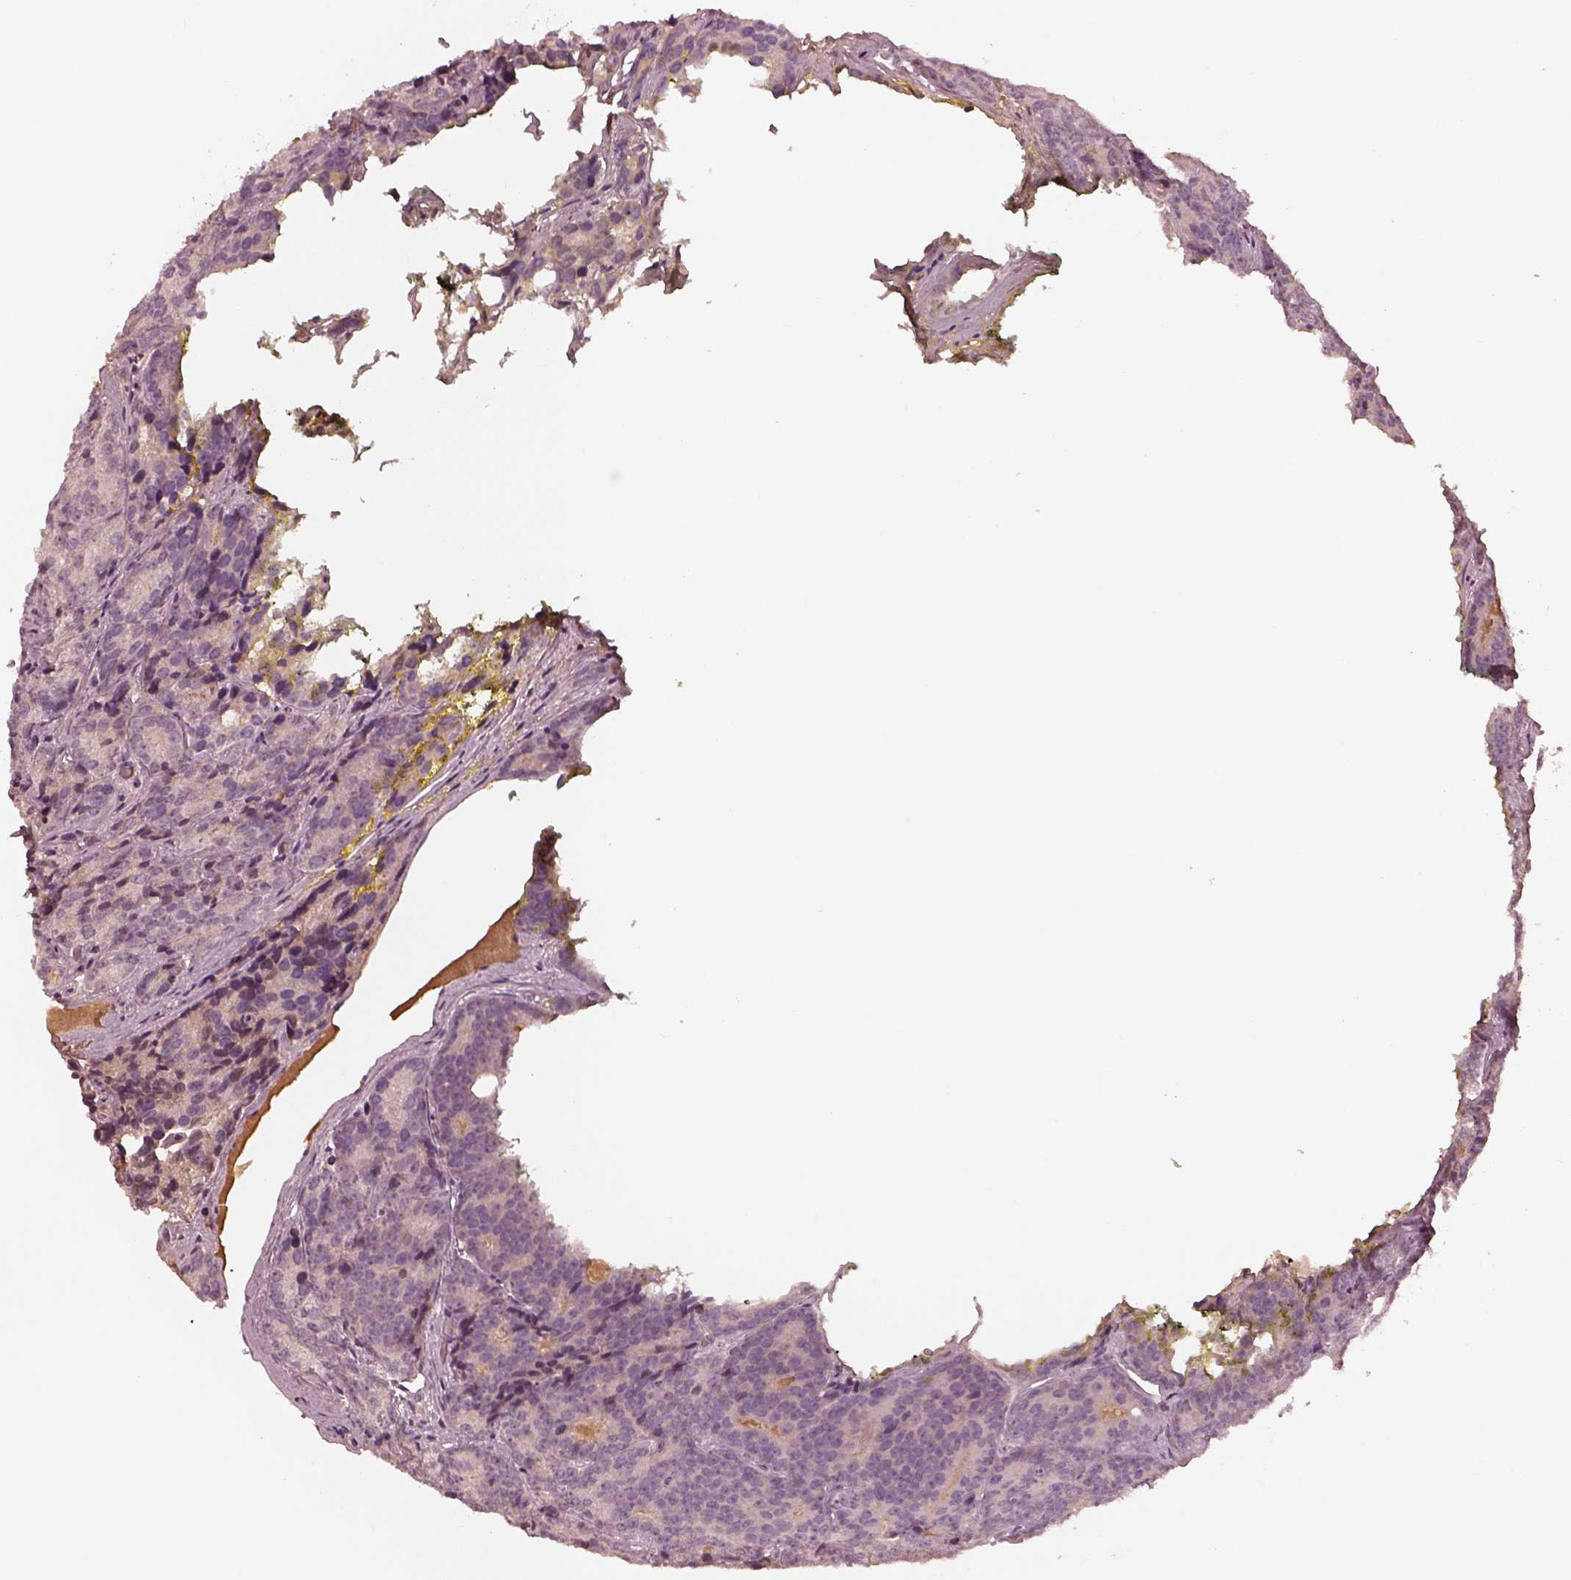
{"staining": {"intensity": "negative", "quantity": "none", "location": "none"}, "tissue": "prostate cancer", "cell_type": "Tumor cells", "image_type": "cancer", "snomed": [{"axis": "morphology", "description": "Adenocarcinoma, NOS"}, {"axis": "topography", "description": "Prostate"}], "caption": "This histopathology image is of prostate cancer stained with immunohistochemistry to label a protein in brown with the nuclei are counter-stained blue. There is no staining in tumor cells.", "gene": "TF", "patient": {"sex": "male", "age": 71}}